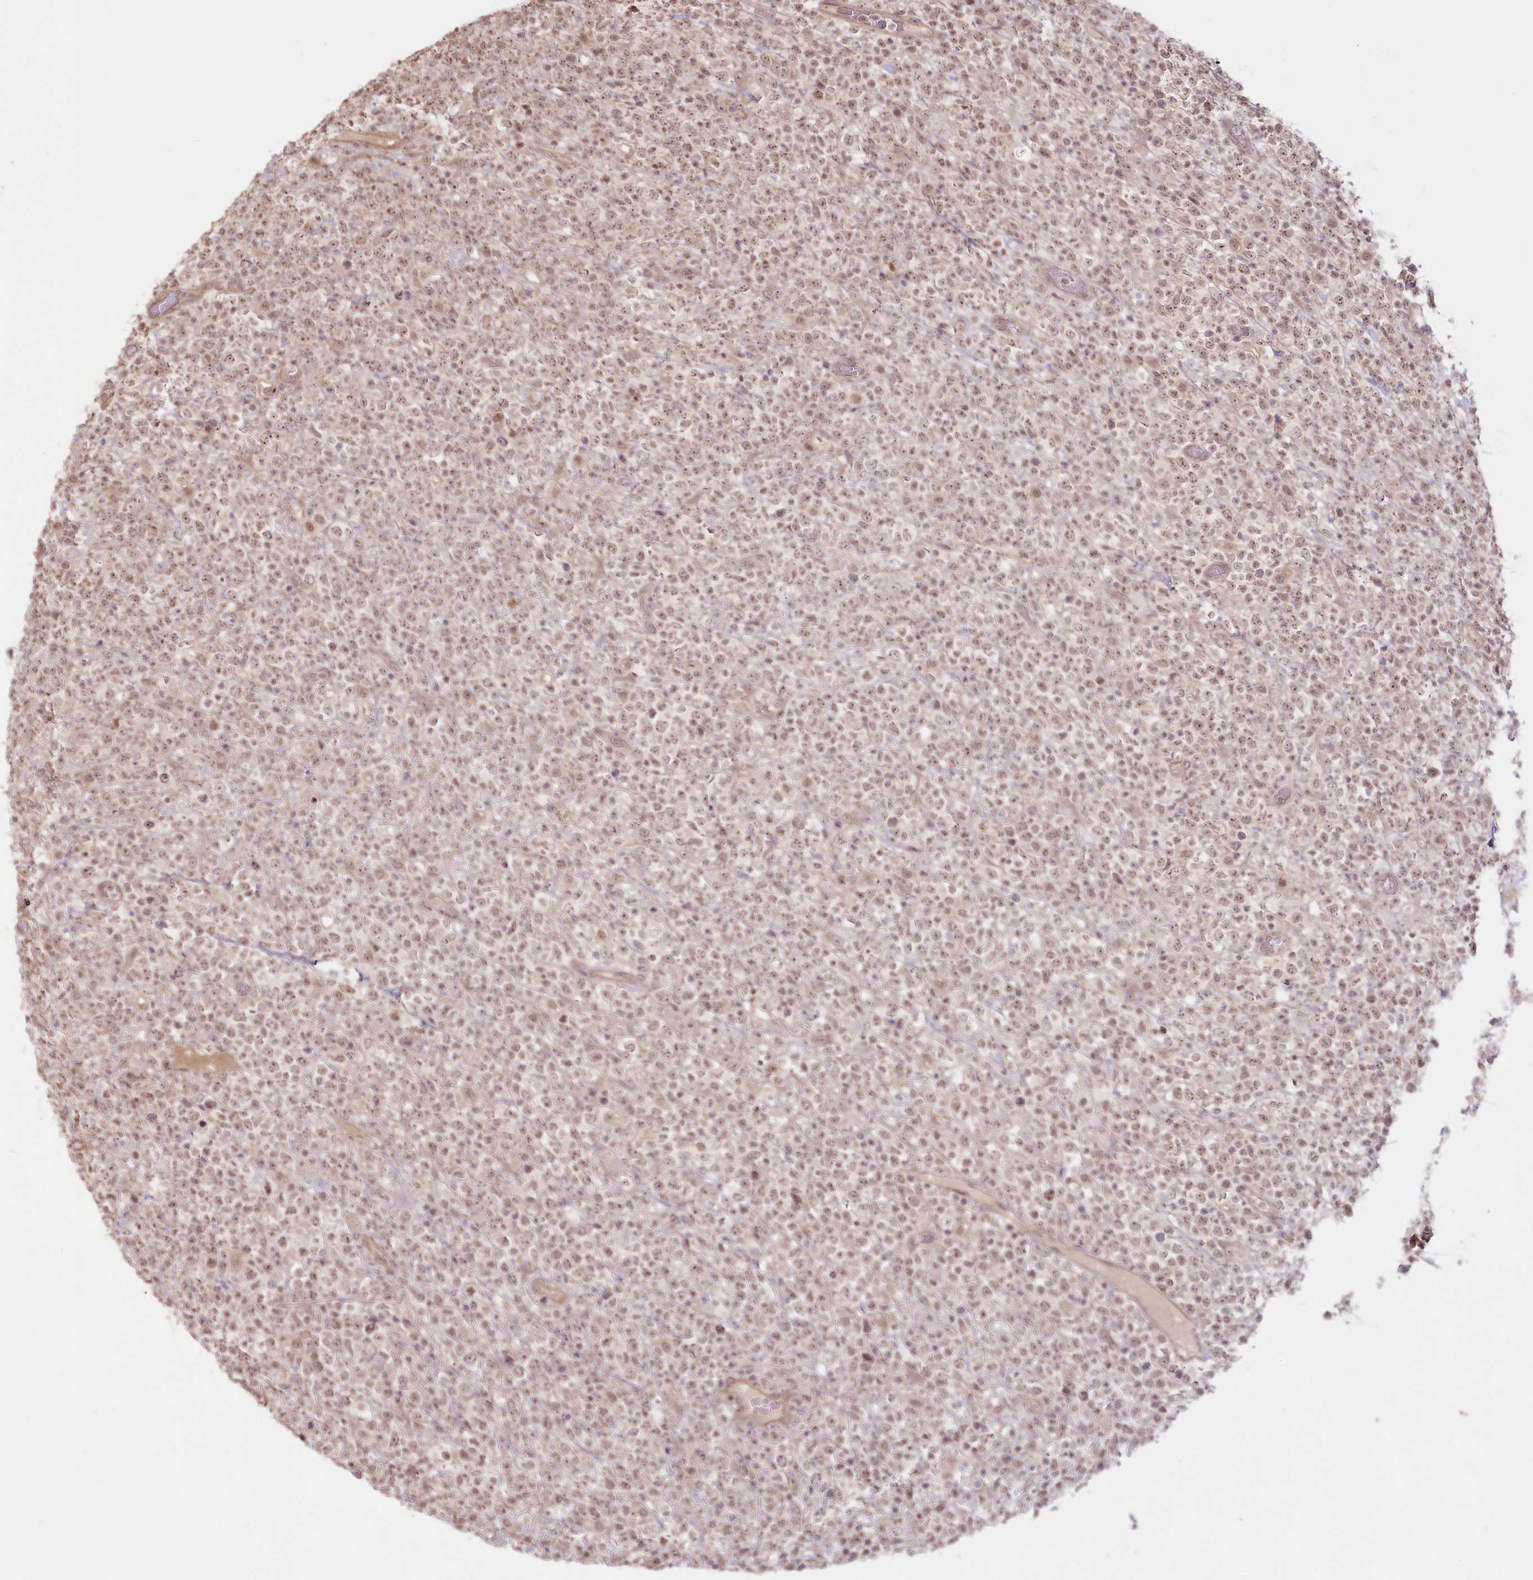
{"staining": {"intensity": "moderate", "quantity": ">75%", "location": "nuclear"}, "tissue": "lymphoma", "cell_type": "Tumor cells", "image_type": "cancer", "snomed": [{"axis": "morphology", "description": "Malignant lymphoma, non-Hodgkin's type, High grade"}, {"axis": "topography", "description": "Colon"}], "caption": "Protein expression analysis of lymphoma exhibits moderate nuclear positivity in approximately >75% of tumor cells. Immunohistochemistry stains the protein of interest in brown and the nuclei are stained blue.", "gene": "R3HDM2", "patient": {"sex": "female", "age": 53}}